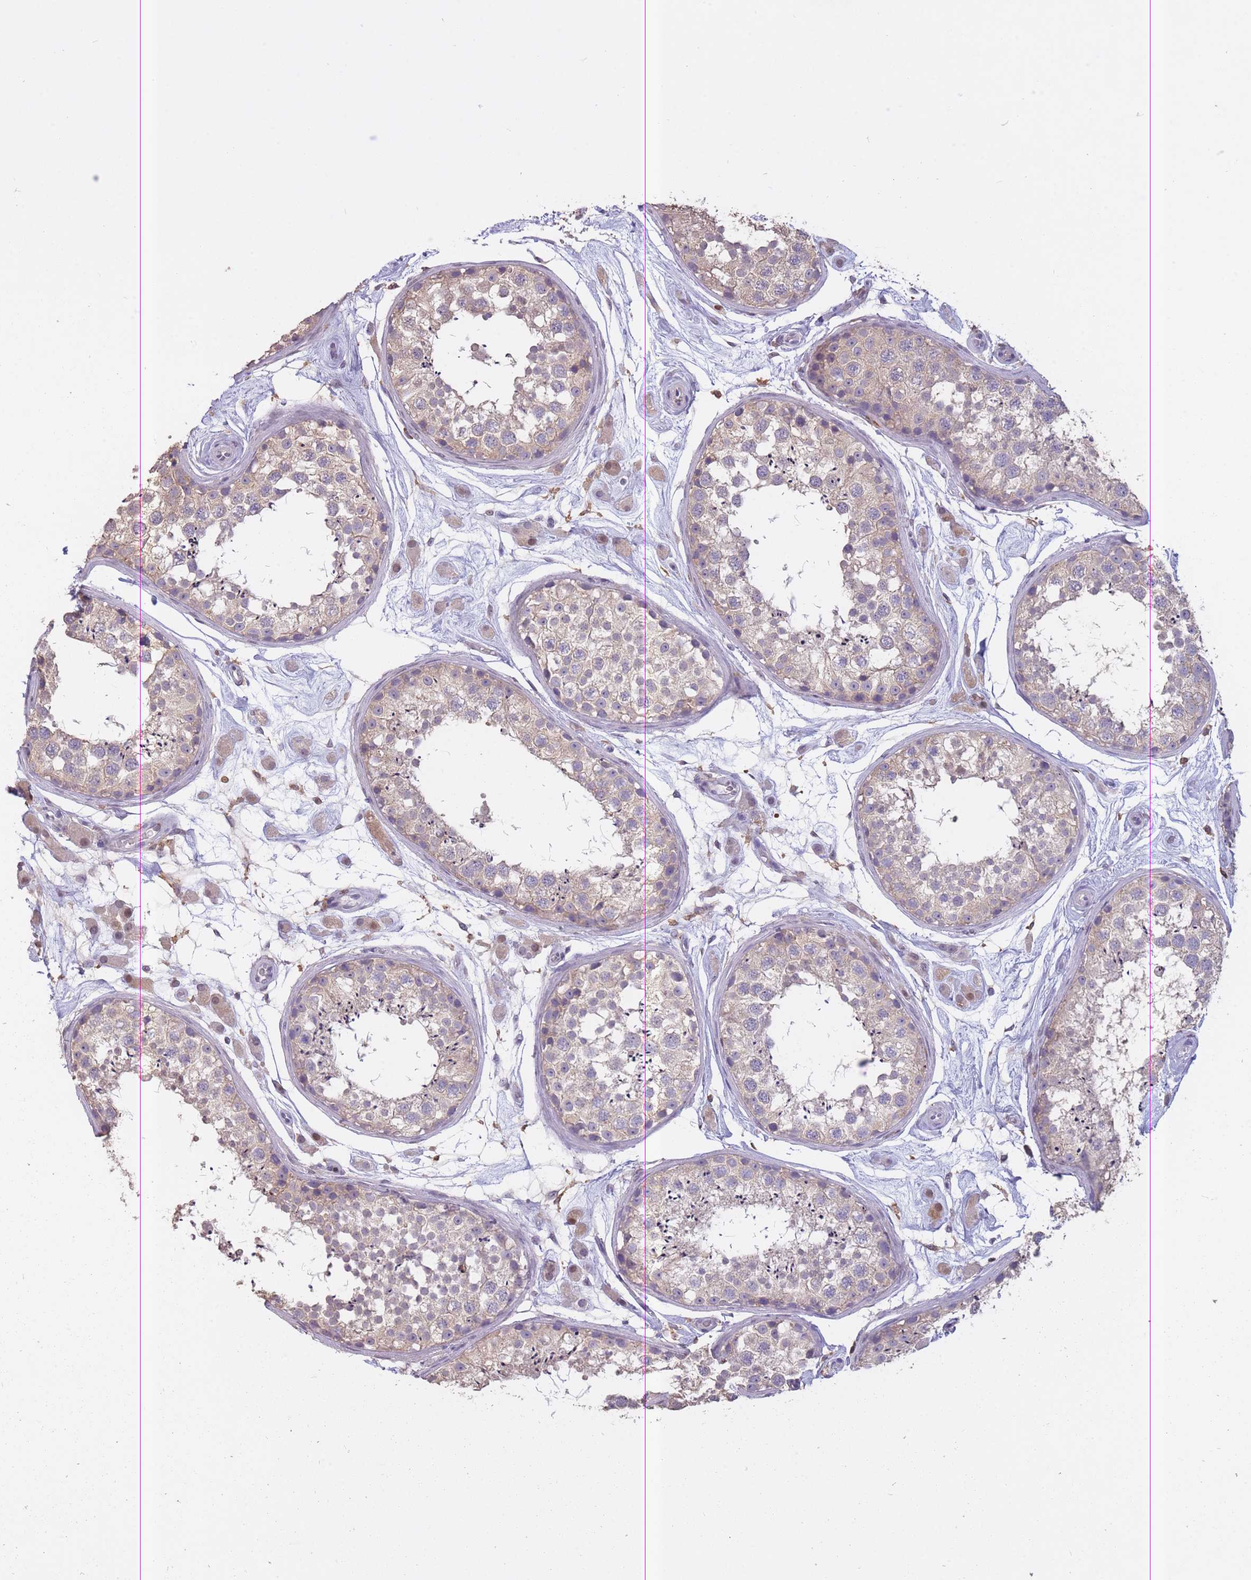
{"staining": {"intensity": "weak", "quantity": "<25%", "location": "cytoplasmic/membranous"}, "tissue": "testis", "cell_type": "Cells in seminiferous ducts", "image_type": "normal", "snomed": [{"axis": "morphology", "description": "Normal tissue, NOS"}, {"axis": "topography", "description": "Testis"}], "caption": "Immunohistochemistry micrograph of unremarkable testis: human testis stained with DAB (3,3'-diaminobenzidine) displays no significant protein expression in cells in seminiferous ducts. (DAB (3,3'-diaminobenzidine) immunohistochemistry (IHC) with hematoxylin counter stain).", "gene": "GMIP", "patient": {"sex": "male", "age": 25}}